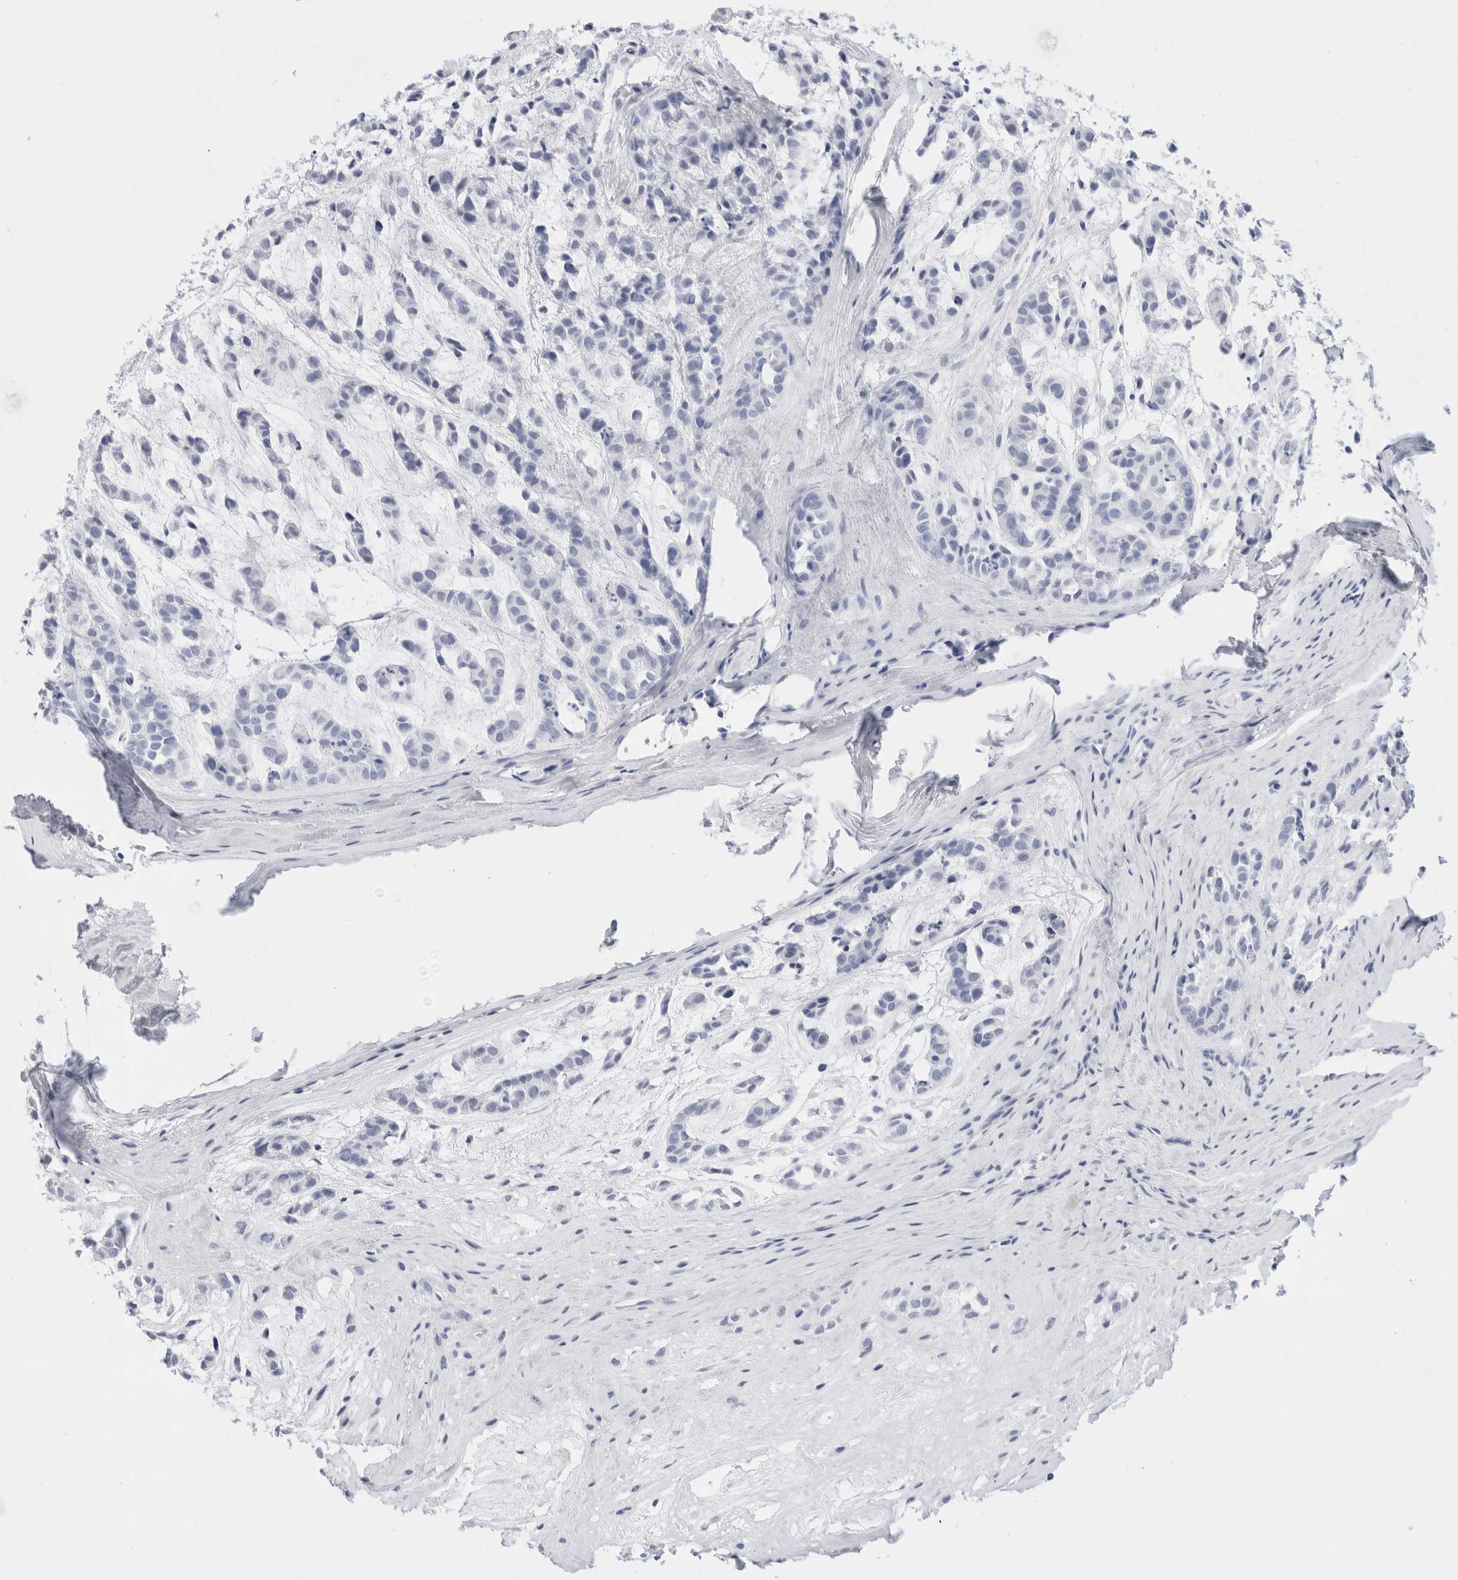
{"staining": {"intensity": "negative", "quantity": "none", "location": "none"}, "tissue": "head and neck cancer", "cell_type": "Tumor cells", "image_type": "cancer", "snomed": [{"axis": "morphology", "description": "Adenocarcinoma, NOS"}, {"axis": "morphology", "description": "Adenoma, NOS"}, {"axis": "topography", "description": "Head-Neck"}], "caption": "Immunohistochemistry image of adenoma (head and neck) stained for a protein (brown), which exhibits no staining in tumor cells. (Stains: DAB (3,3'-diaminobenzidine) immunohistochemistry with hematoxylin counter stain, Microscopy: brightfield microscopy at high magnification).", "gene": "ECHDC2", "patient": {"sex": "female", "age": 55}}